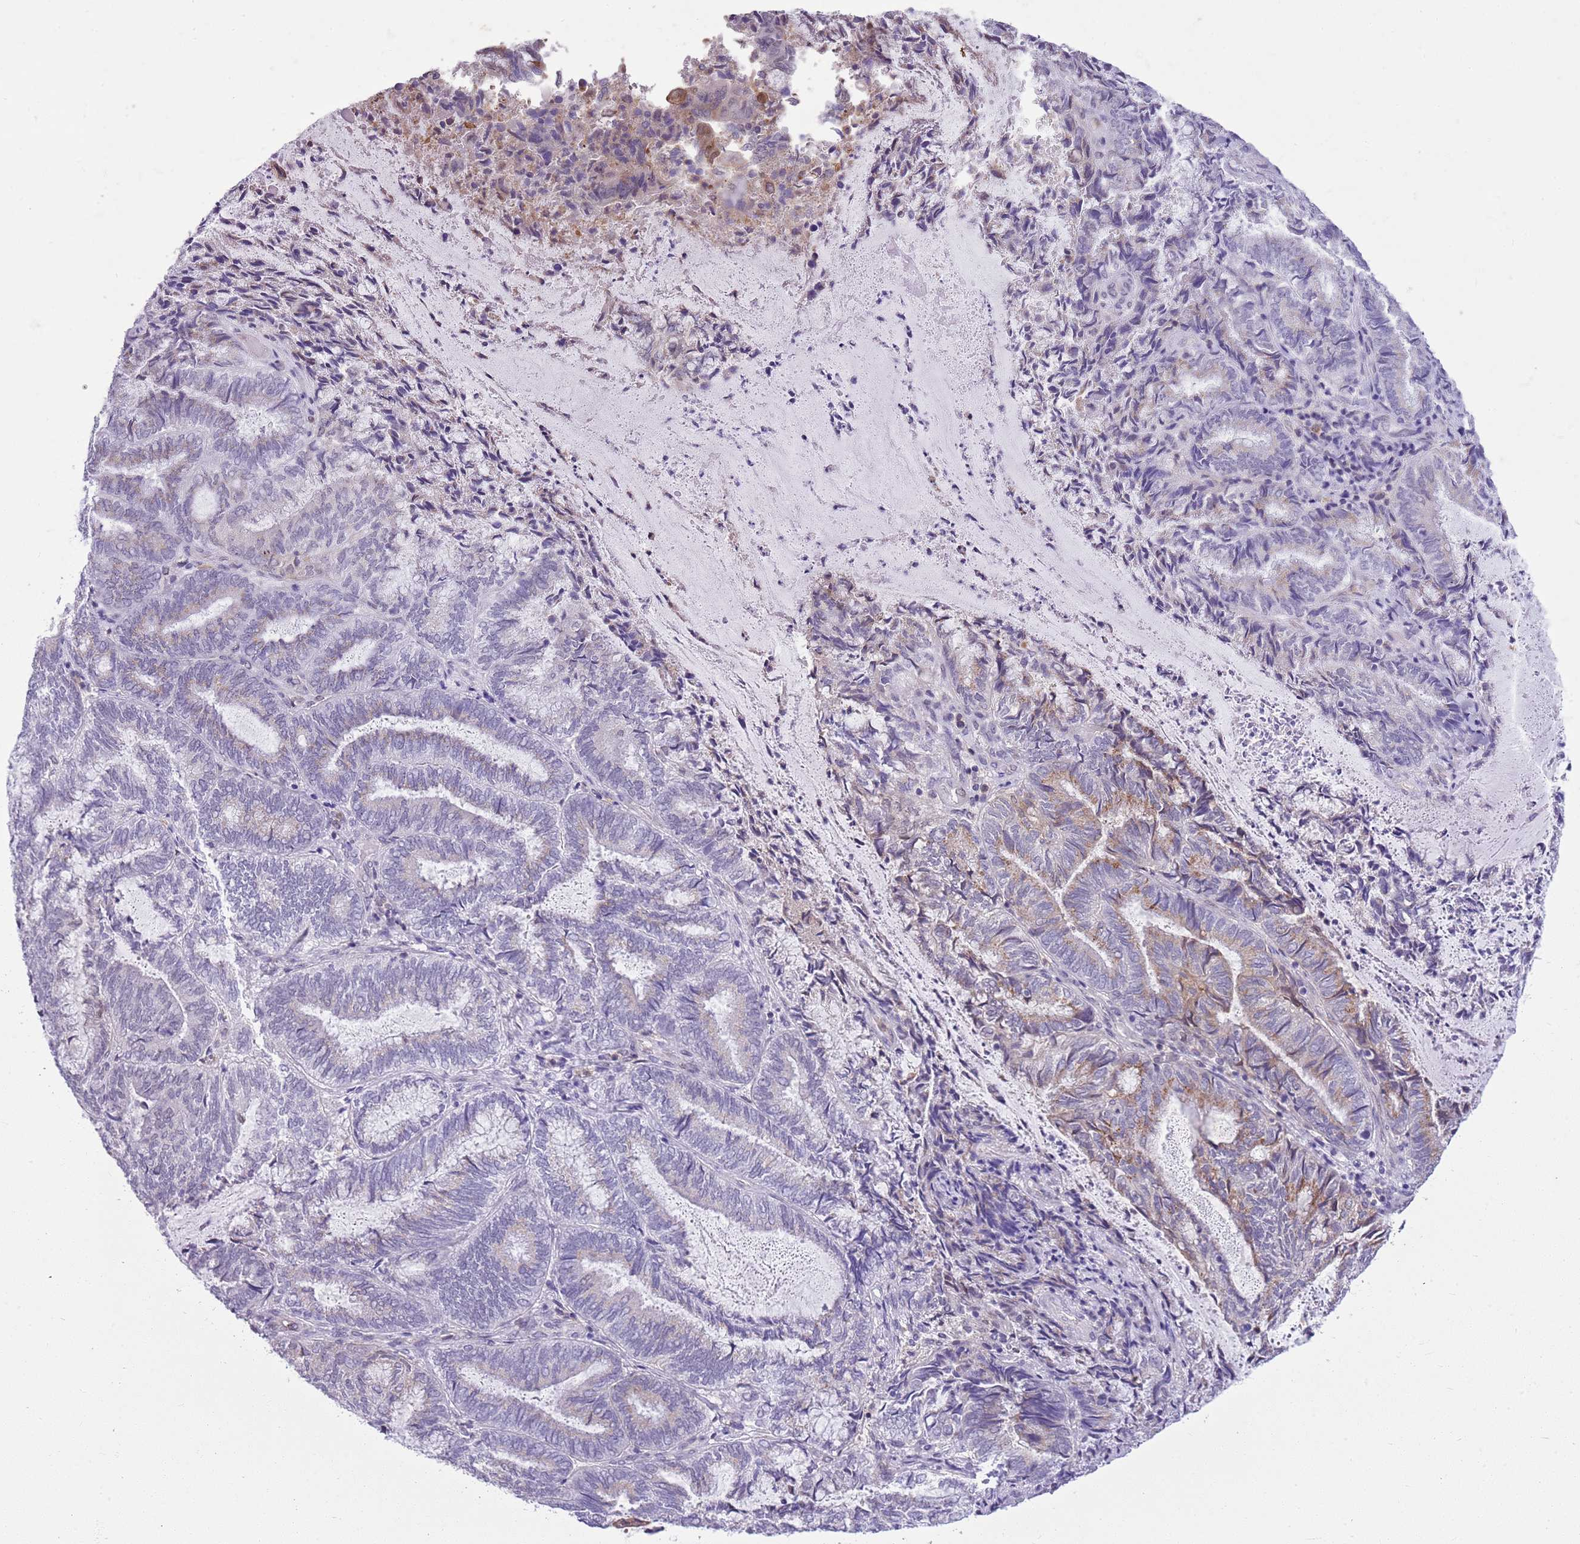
{"staining": {"intensity": "weak", "quantity": "<25%", "location": "cytoplasmic/membranous"}, "tissue": "endometrial cancer", "cell_type": "Tumor cells", "image_type": "cancer", "snomed": [{"axis": "morphology", "description": "Adenocarcinoma, NOS"}, {"axis": "topography", "description": "Endometrium"}], "caption": "This is a micrograph of immunohistochemistry (IHC) staining of adenocarcinoma (endometrial), which shows no staining in tumor cells. (Stains: DAB immunohistochemistry with hematoxylin counter stain, Microscopy: brightfield microscopy at high magnification).", "gene": "DHX32", "patient": {"sex": "female", "age": 80}}